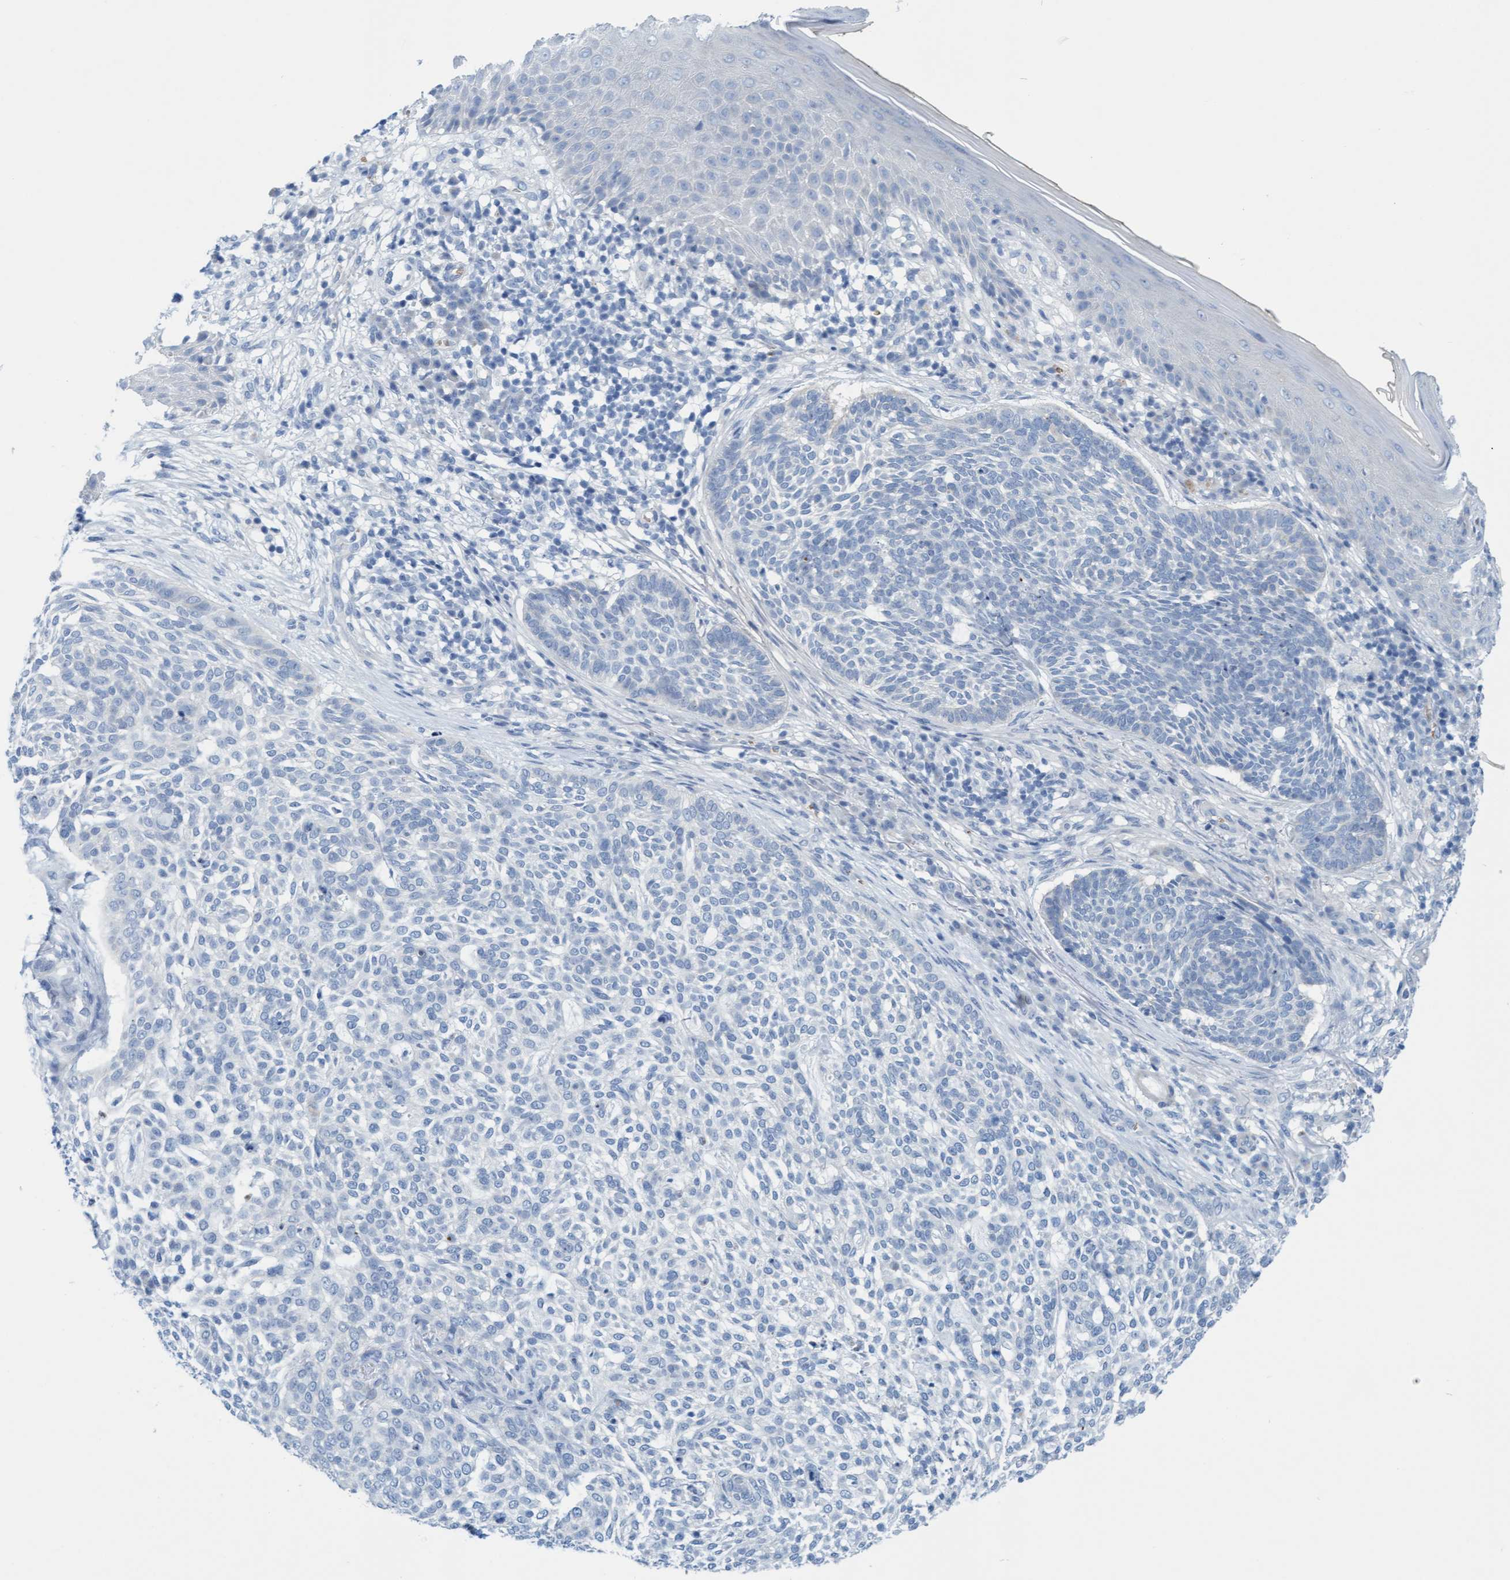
{"staining": {"intensity": "negative", "quantity": "none", "location": "none"}, "tissue": "skin cancer", "cell_type": "Tumor cells", "image_type": "cancer", "snomed": [{"axis": "morphology", "description": "Basal cell carcinoma"}, {"axis": "topography", "description": "Skin"}], "caption": "Immunohistochemical staining of basal cell carcinoma (skin) exhibits no significant staining in tumor cells.", "gene": "P2RX5", "patient": {"sex": "female", "age": 64}}